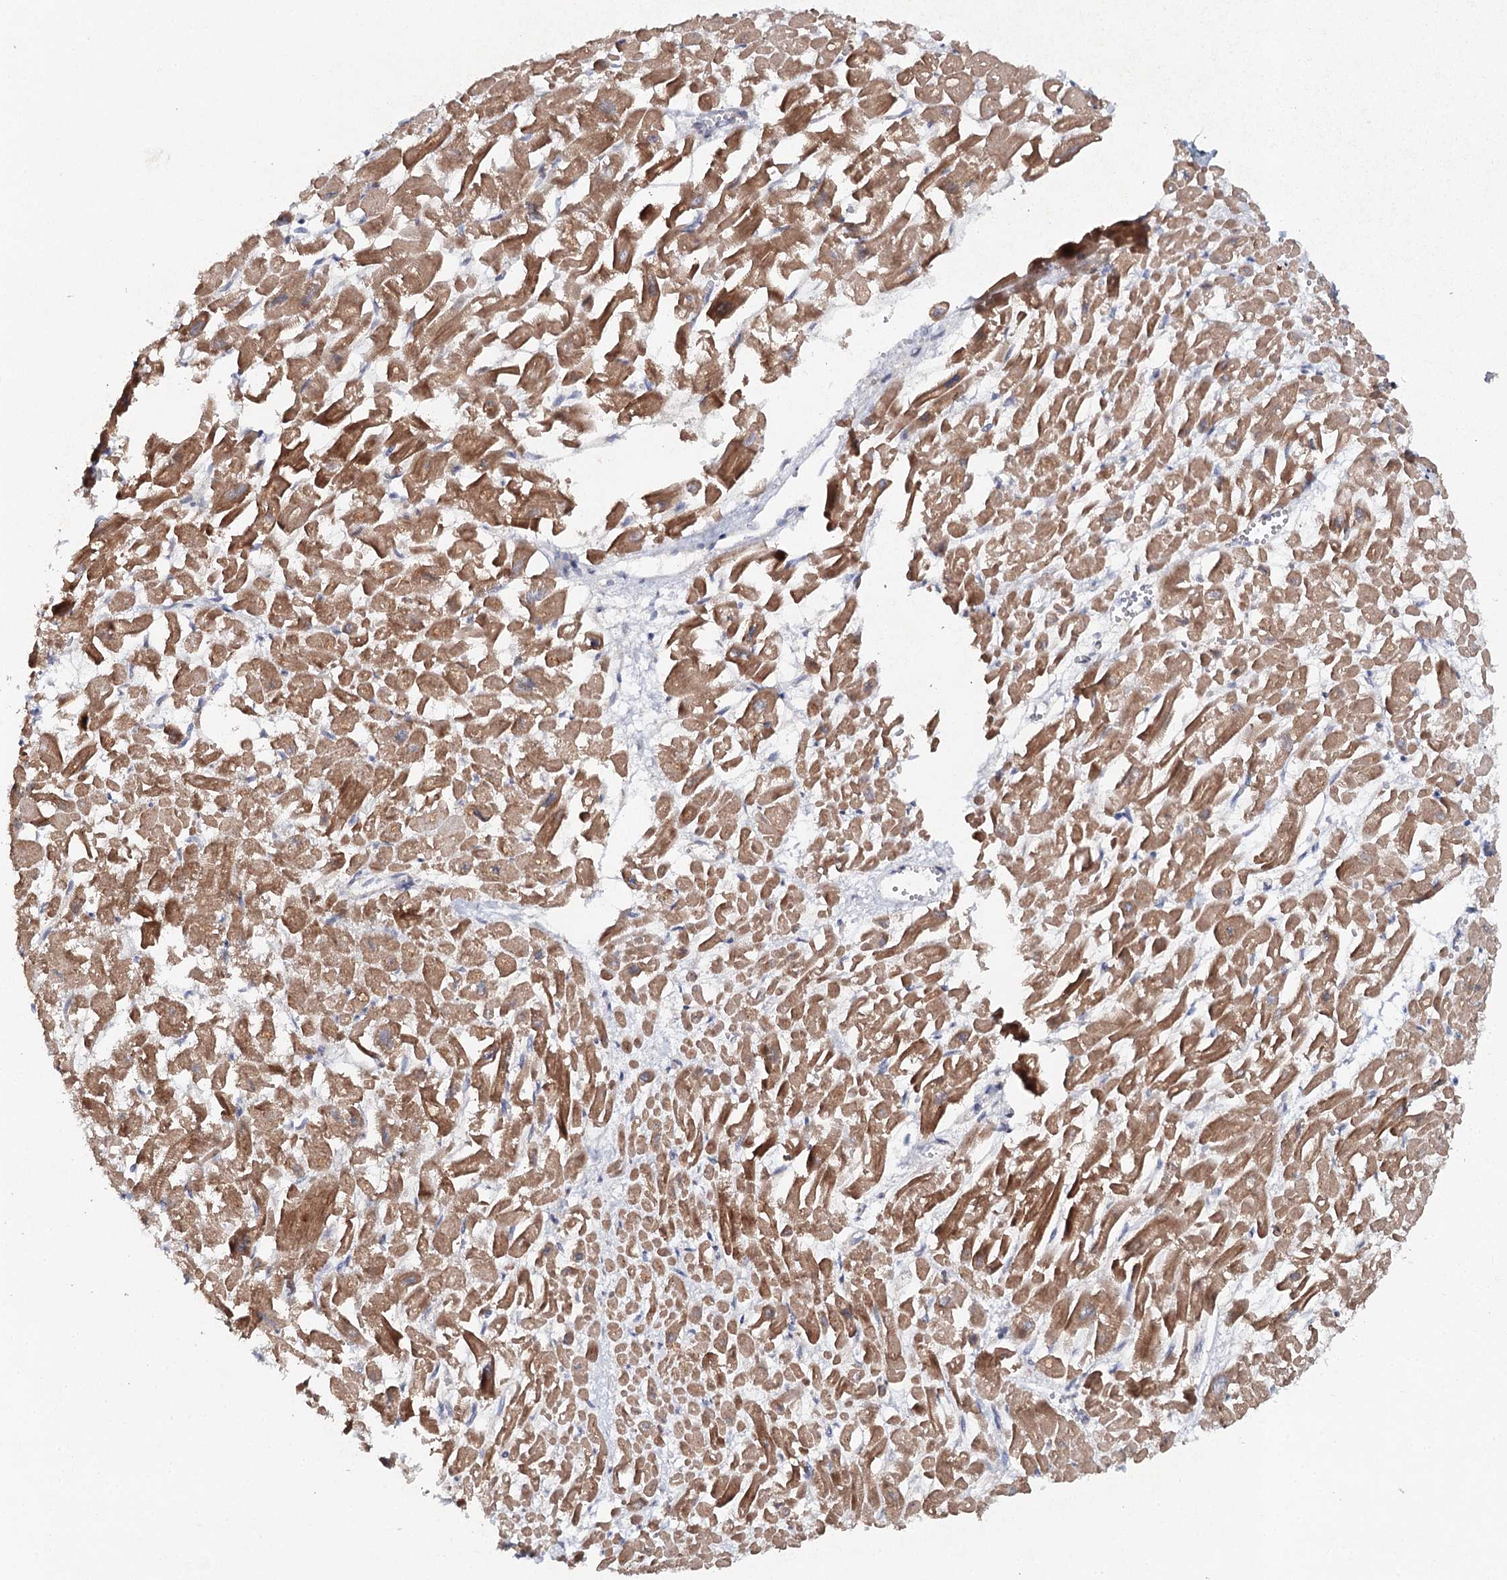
{"staining": {"intensity": "moderate", "quantity": "25%-75%", "location": "cytoplasmic/membranous"}, "tissue": "heart muscle", "cell_type": "Cardiomyocytes", "image_type": "normal", "snomed": [{"axis": "morphology", "description": "Normal tissue, NOS"}, {"axis": "topography", "description": "Heart"}], "caption": "Cardiomyocytes display medium levels of moderate cytoplasmic/membranous positivity in about 25%-75% of cells in unremarkable human heart muscle. The staining was performed using DAB to visualize the protein expression in brown, while the nuclei were stained in blue with hematoxylin (Magnification: 20x).", "gene": "SLC41A2", "patient": {"sex": "male", "age": 54}}